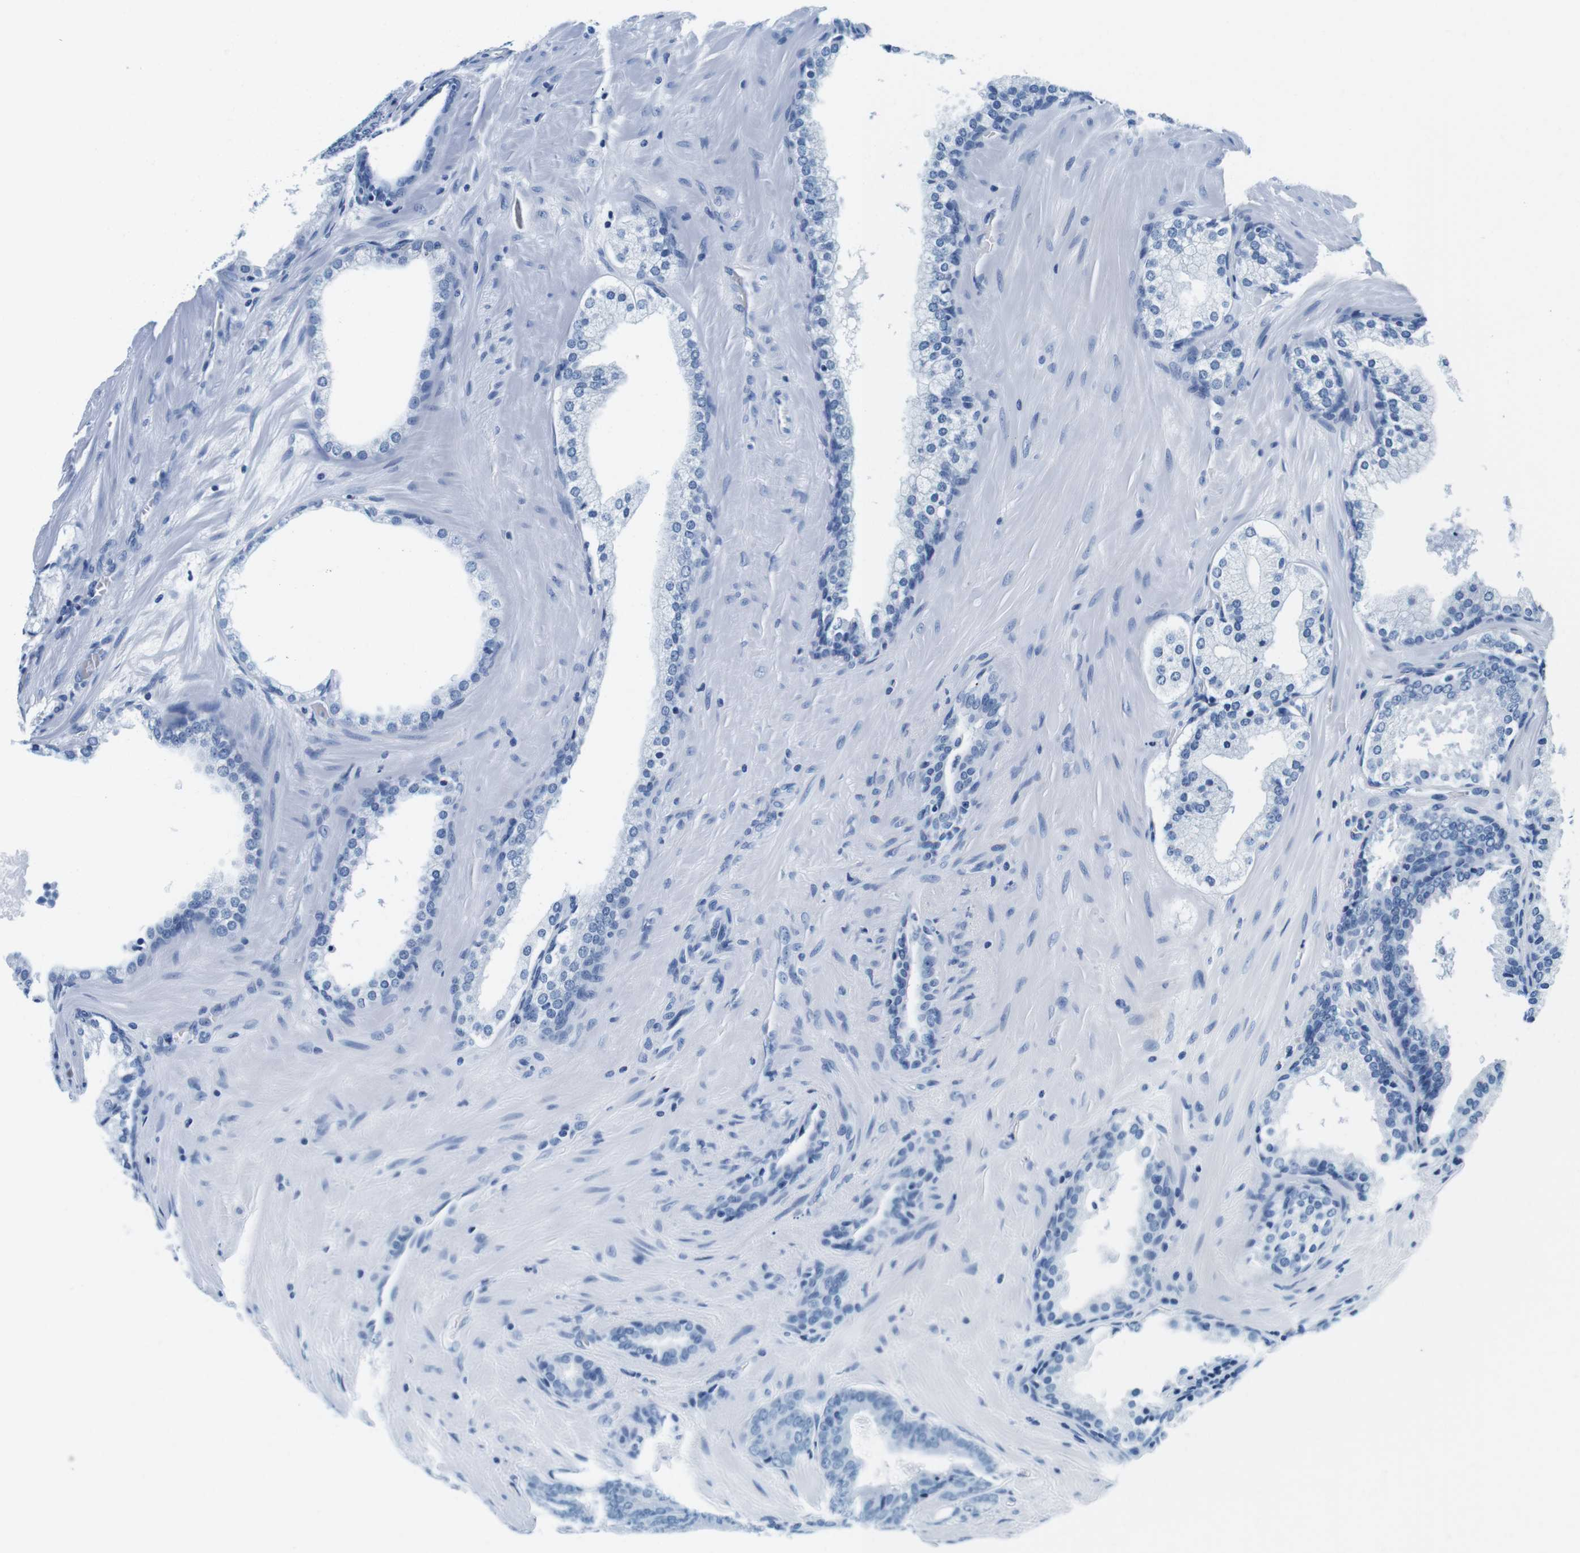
{"staining": {"intensity": "negative", "quantity": "none", "location": "none"}, "tissue": "prostate cancer", "cell_type": "Tumor cells", "image_type": "cancer", "snomed": [{"axis": "morphology", "description": "Adenocarcinoma, High grade"}, {"axis": "topography", "description": "Prostate"}], "caption": "Prostate cancer stained for a protein using immunohistochemistry shows no staining tumor cells.", "gene": "ELANE", "patient": {"sex": "male", "age": 60}}